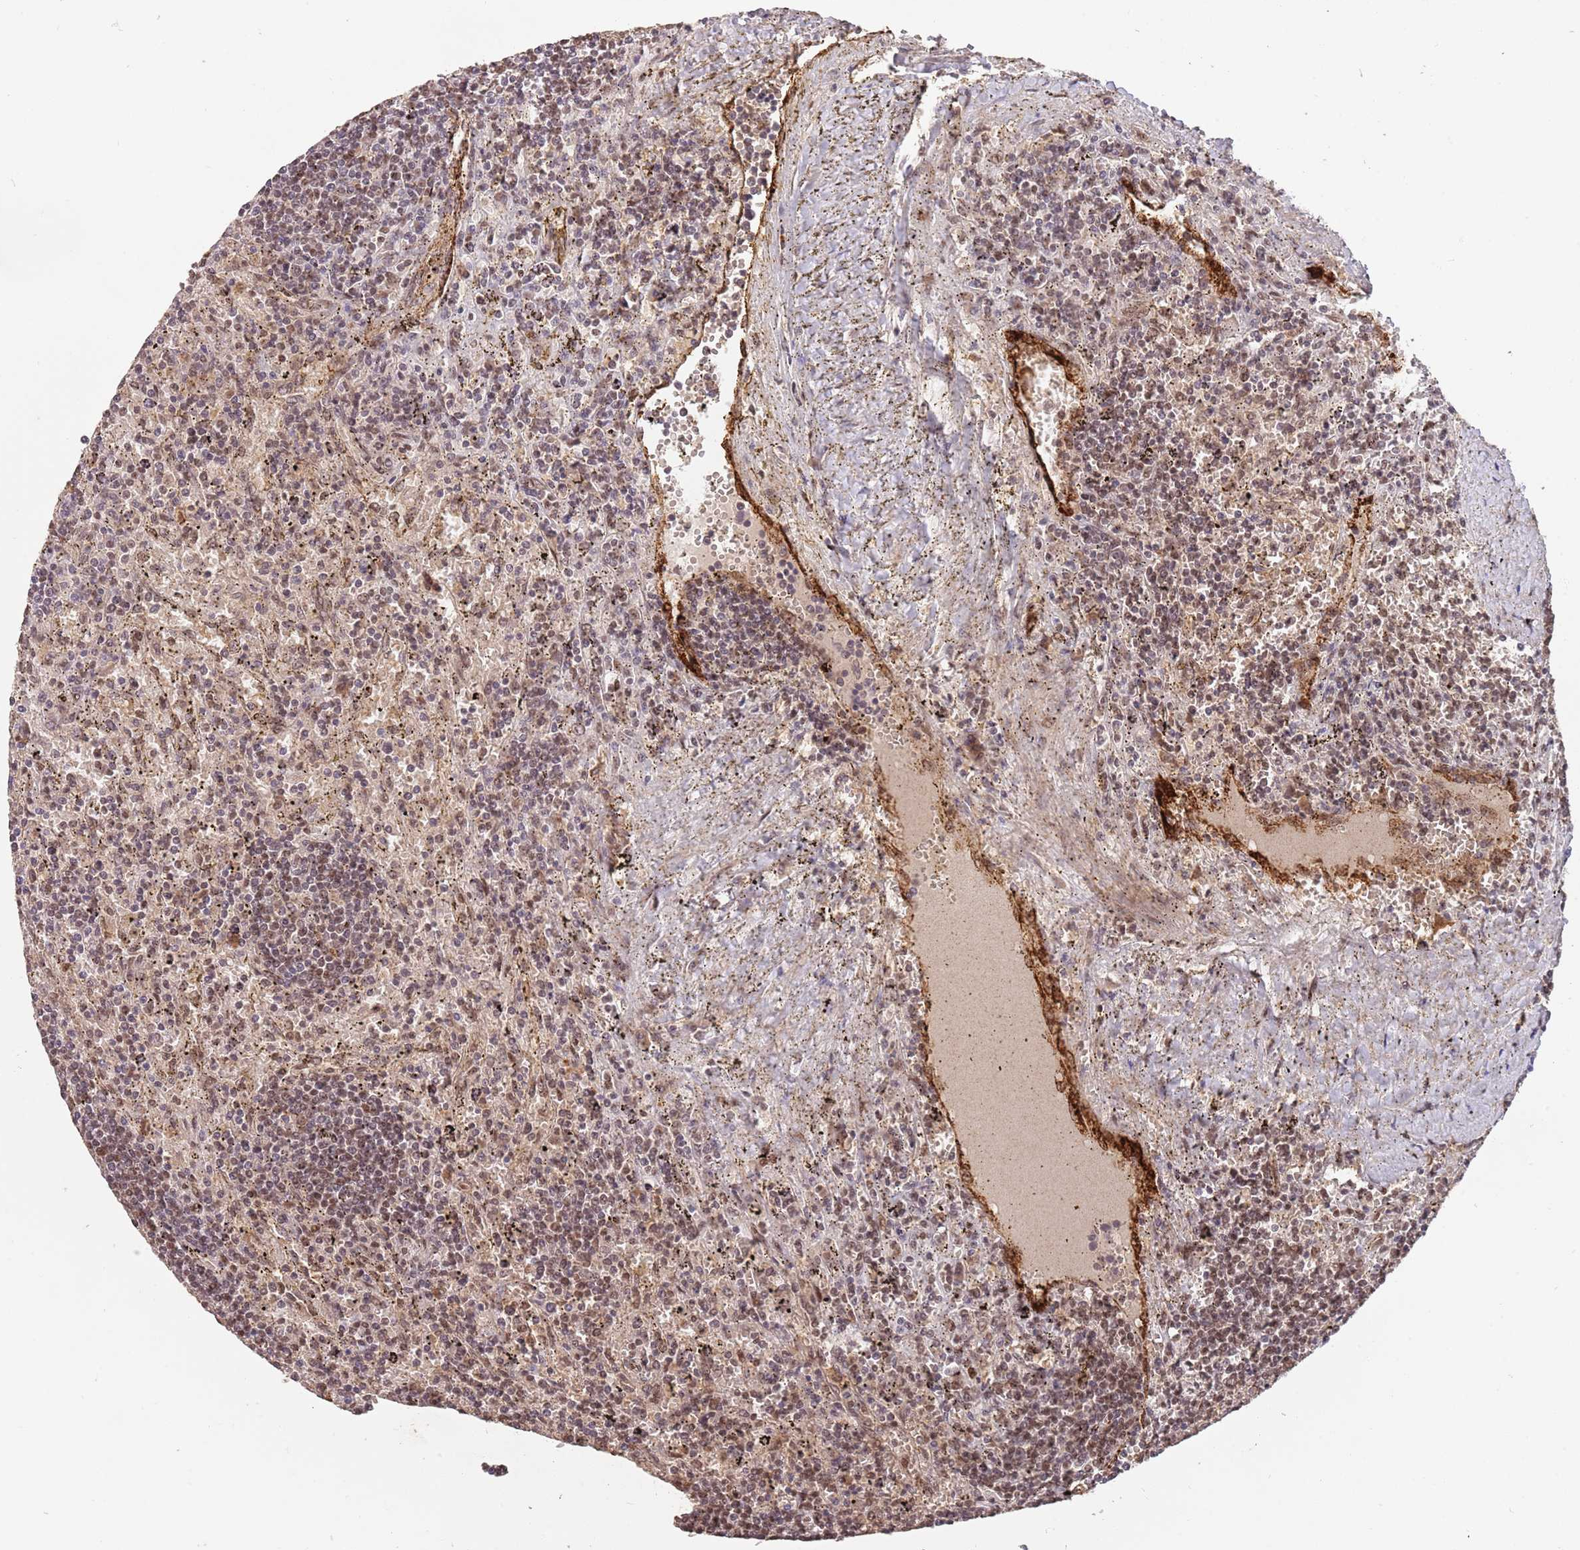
{"staining": {"intensity": "moderate", "quantity": "<25%", "location": "nuclear"}, "tissue": "lymphoma", "cell_type": "Tumor cells", "image_type": "cancer", "snomed": [{"axis": "morphology", "description": "Malignant lymphoma, non-Hodgkin's type, Low grade"}, {"axis": "topography", "description": "Spleen"}], "caption": "Immunohistochemistry image of neoplastic tissue: human malignant lymphoma, non-Hodgkin's type (low-grade) stained using immunohistochemistry demonstrates low levels of moderate protein expression localized specifically in the nuclear of tumor cells, appearing as a nuclear brown color.", "gene": "RFXANK", "patient": {"sex": "male", "age": 76}}